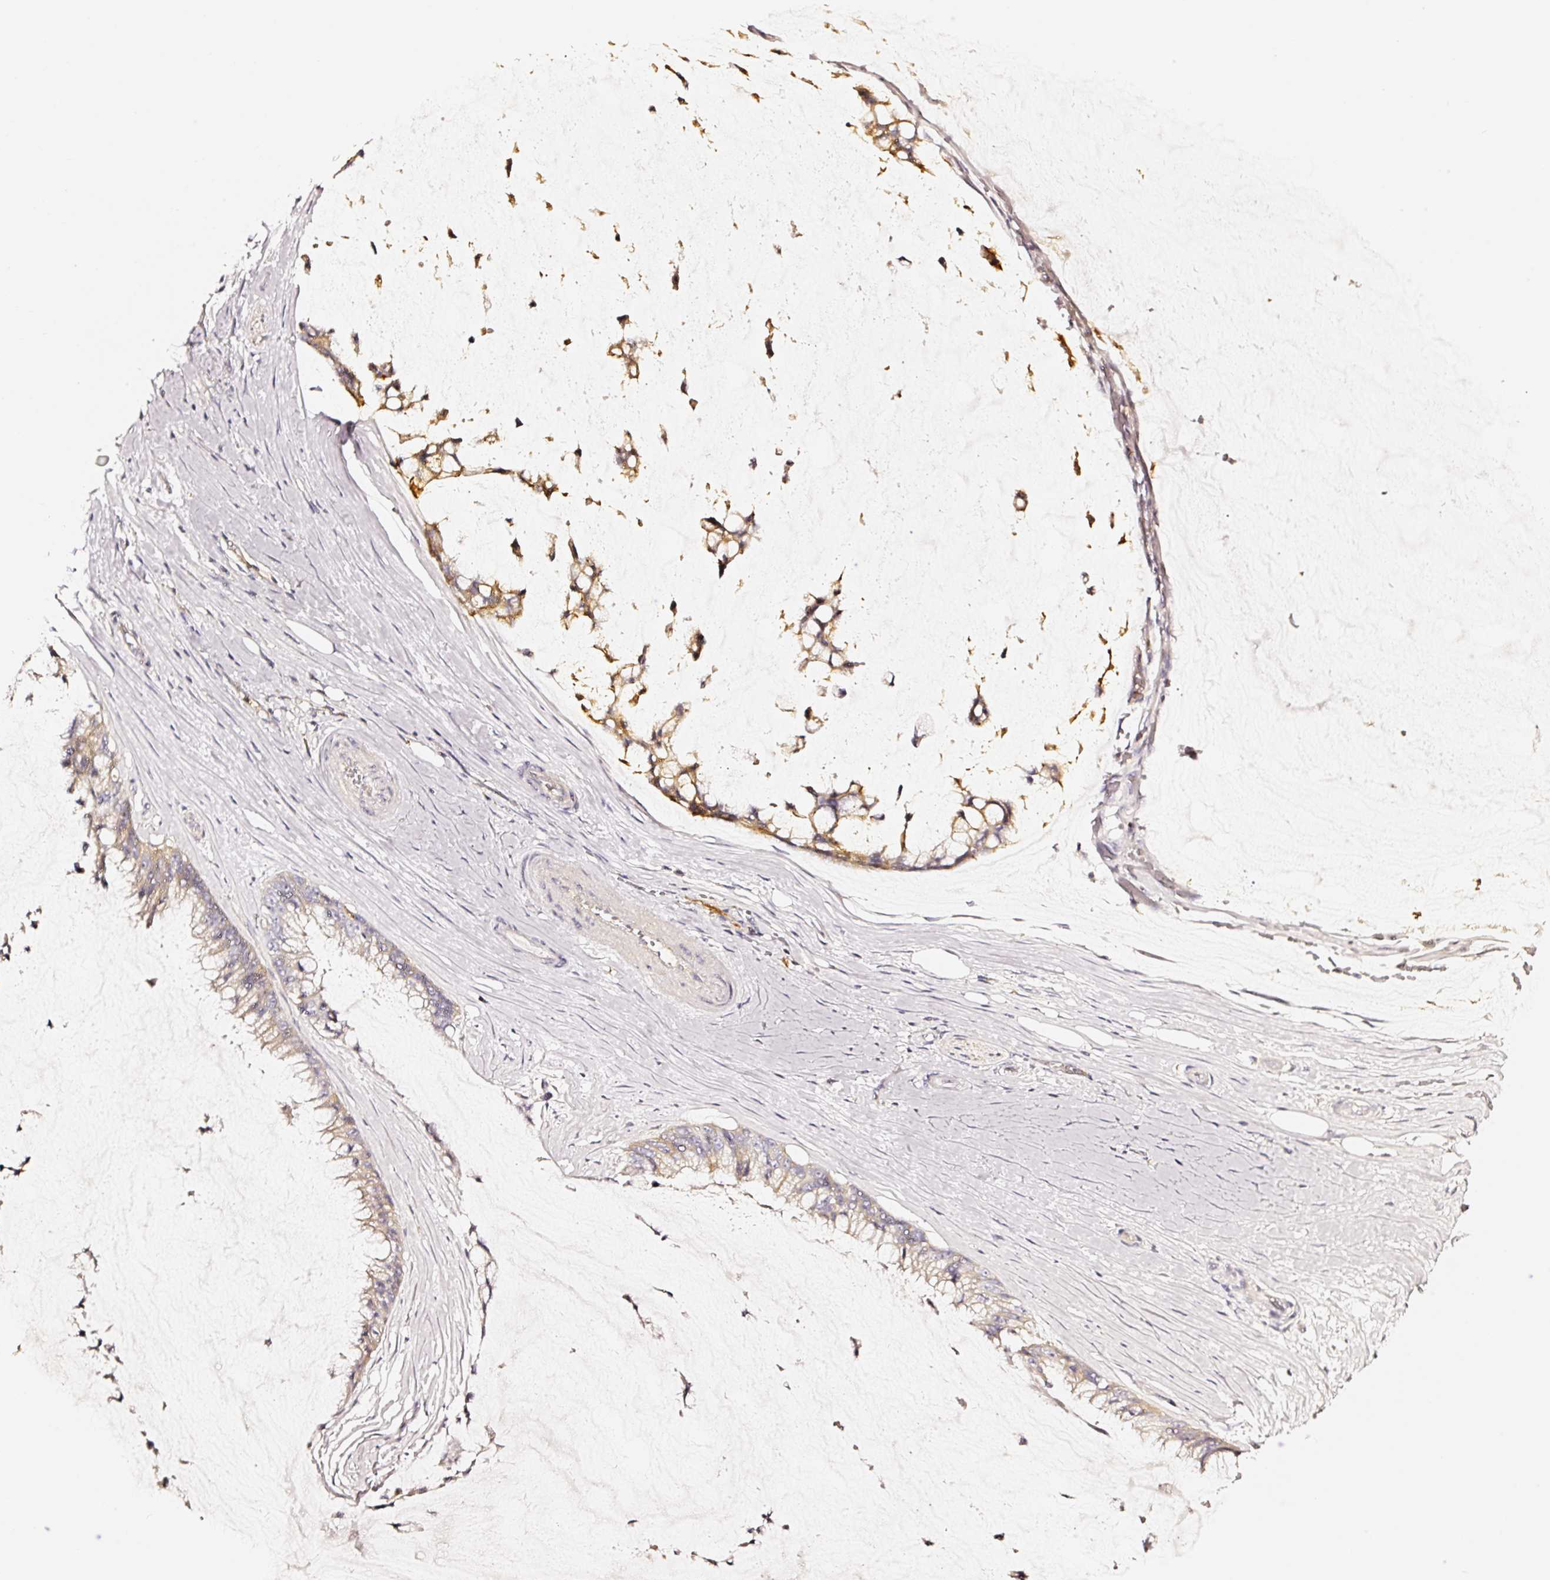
{"staining": {"intensity": "weak", "quantity": "25%-75%", "location": "cytoplasmic/membranous"}, "tissue": "ovarian cancer", "cell_type": "Tumor cells", "image_type": "cancer", "snomed": [{"axis": "morphology", "description": "Cystadenocarcinoma, mucinous, NOS"}, {"axis": "topography", "description": "Ovary"}], "caption": "Immunohistochemistry photomicrograph of neoplastic tissue: ovarian cancer stained using immunohistochemistry demonstrates low levels of weak protein expression localized specifically in the cytoplasmic/membranous of tumor cells, appearing as a cytoplasmic/membranous brown color.", "gene": "CD47", "patient": {"sex": "female", "age": 39}}